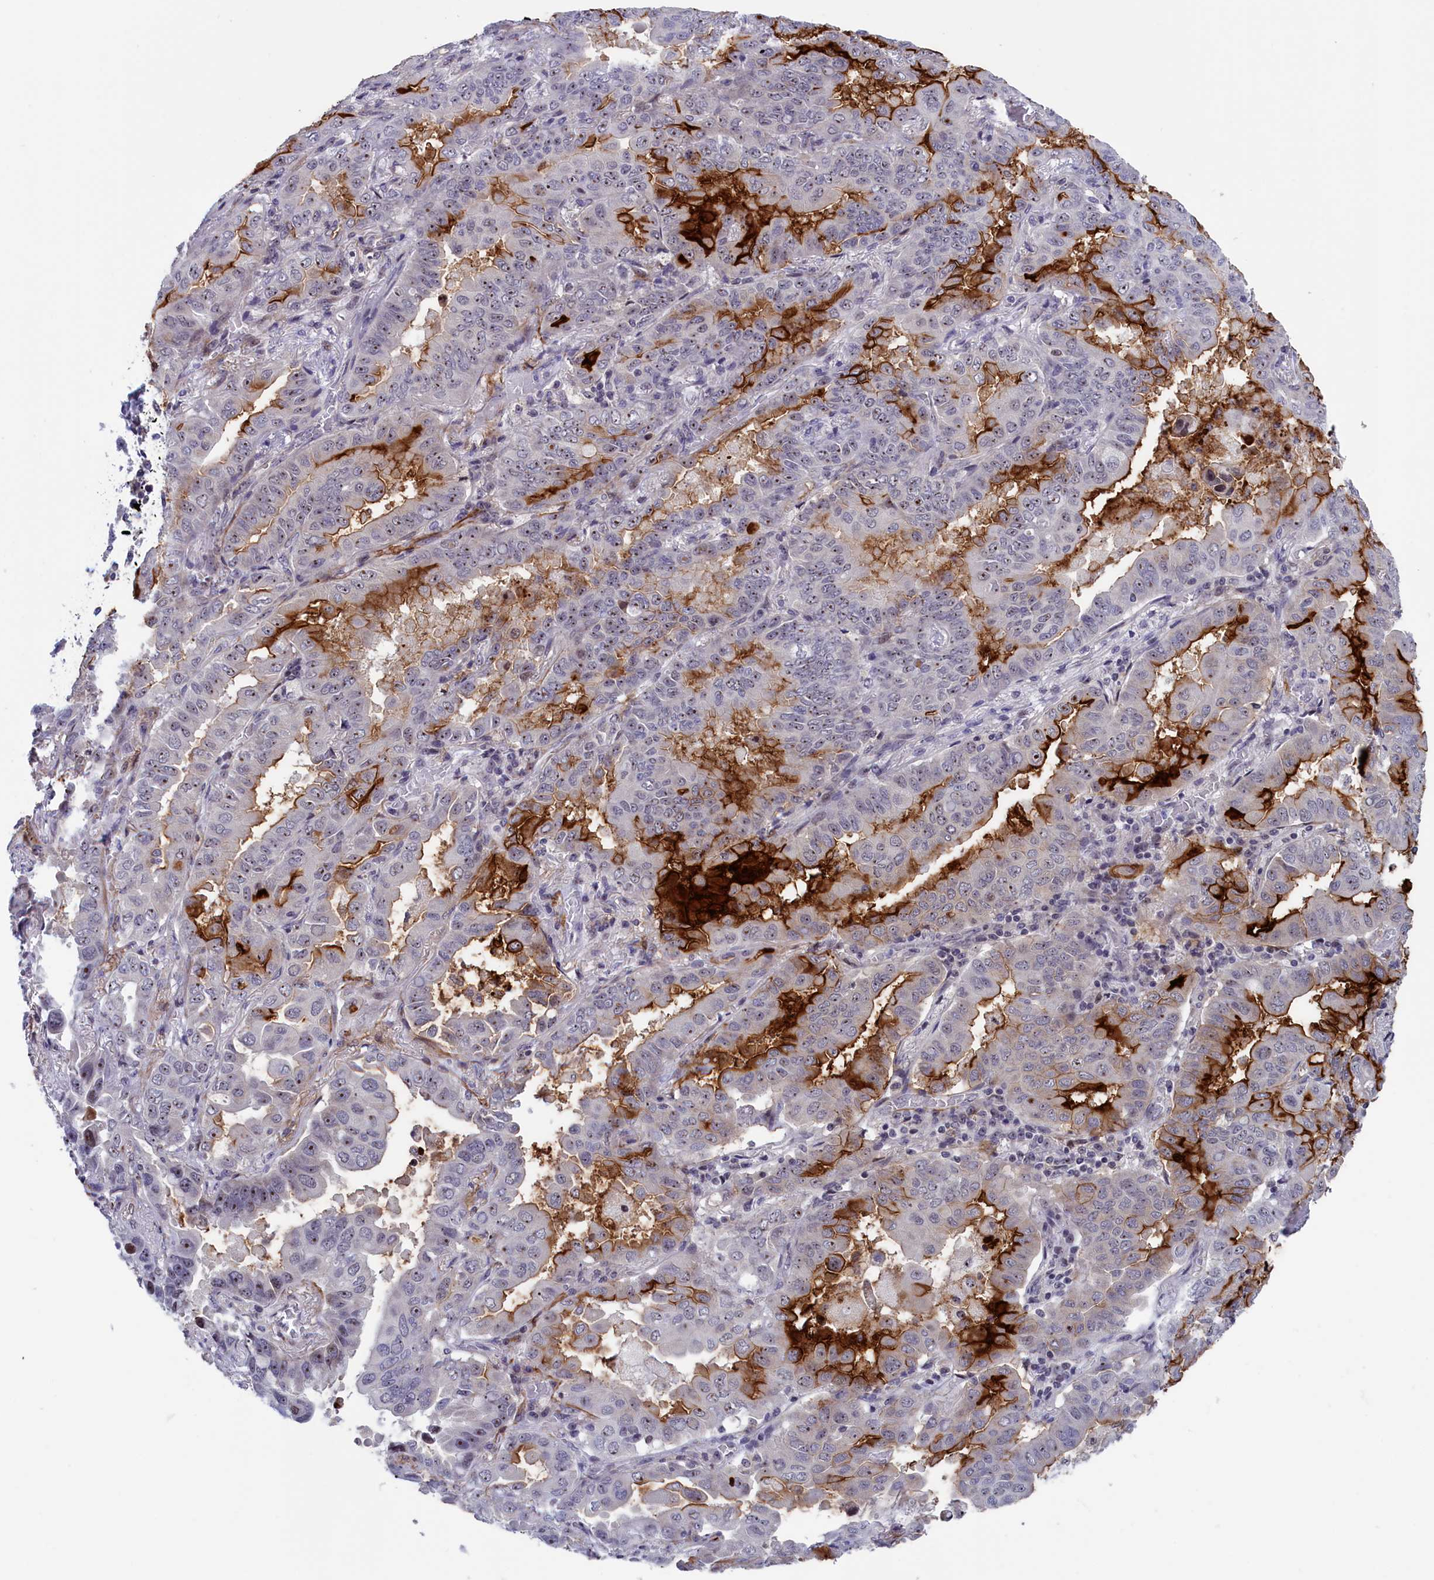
{"staining": {"intensity": "strong", "quantity": "25%-75%", "location": "cytoplasmic/membranous"}, "tissue": "lung cancer", "cell_type": "Tumor cells", "image_type": "cancer", "snomed": [{"axis": "morphology", "description": "Adenocarcinoma, NOS"}, {"axis": "topography", "description": "Lung"}], "caption": "A photomicrograph showing strong cytoplasmic/membranous positivity in approximately 25%-75% of tumor cells in lung cancer, as visualized by brown immunohistochemical staining.", "gene": "PPAN", "patient": {"sex": "male", "age": 64}}